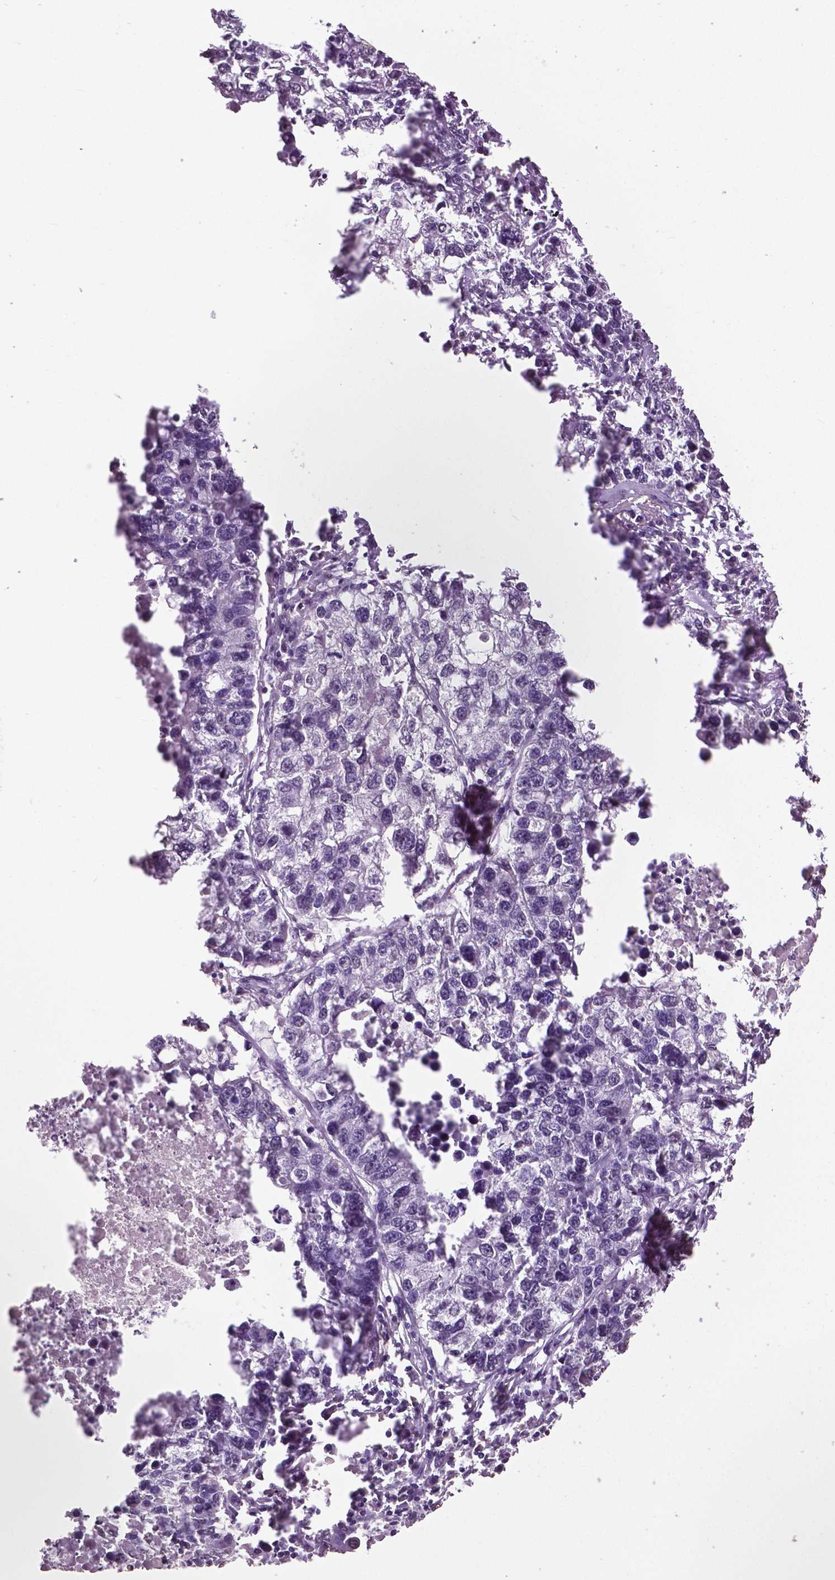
{"staining": {"intensity": "negative", "quantity": "none", "location": "none"}, "tissue": "lung cancer", "cell_type": "Tumor cells", "image_type": "cancer", "snomed": [{"axis": "morphology", "description": "Adenocarcinoma, NOS"}, {"axis": "topography", "description": "Lung"}], "caption": "Human adenocarcinoma (lung) stained for a protein using IHC shows no expression in tumor cells.", "gene": "RUNX3", "patient": {"sex": "female", "age": 51}}